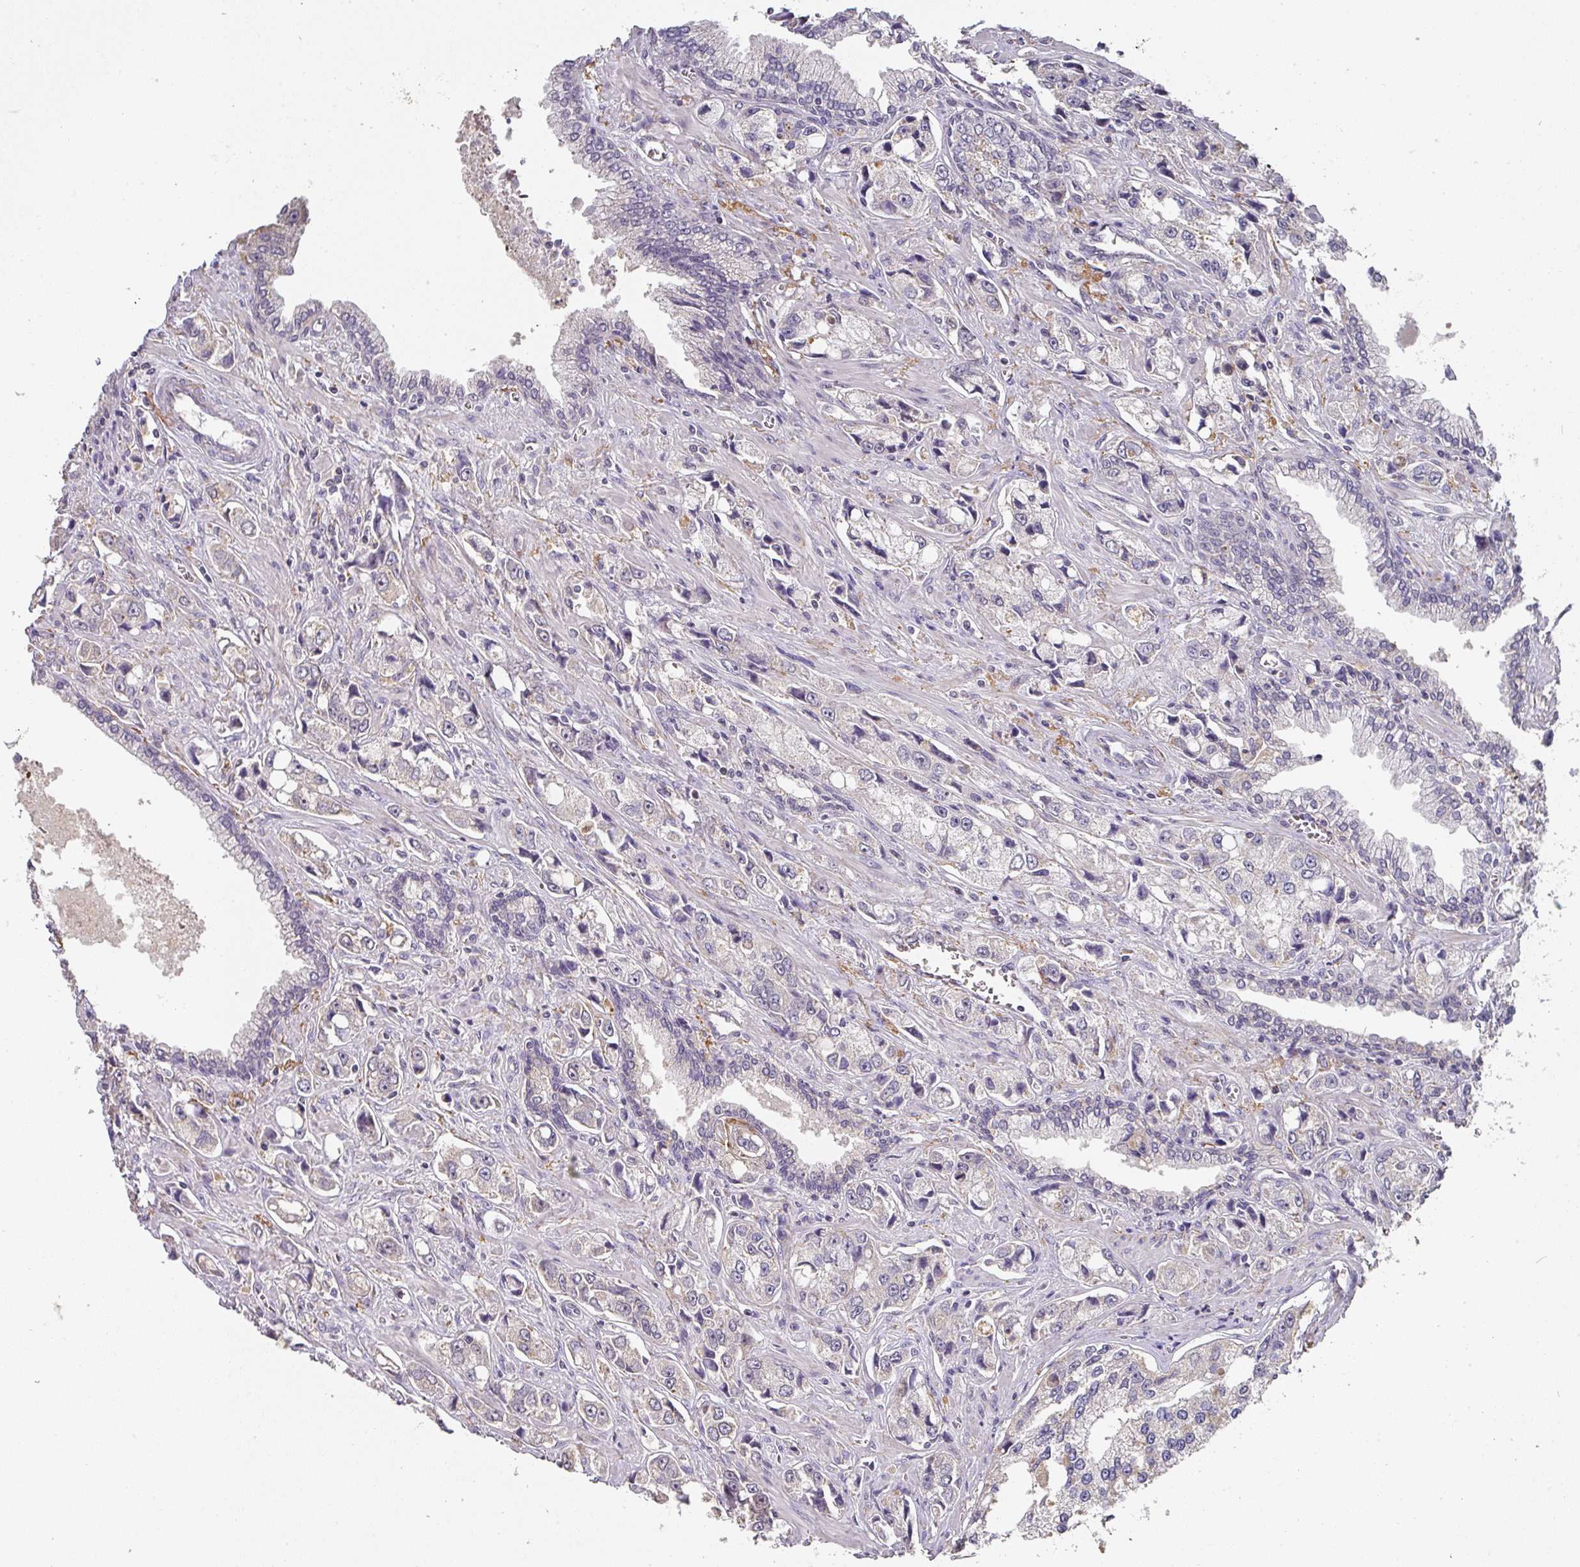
{"staining": {"intensity": "negative", "quantity": "none", "location": "none"}, "tissue": "prostate cancer", "cell_type": "Tumor cells", "image_type": "cancer", "snomed": [{"axis": "morphology", "description": "Adenocarcinoma, High grade"}, {"axis": "topography", "description": "Prostate"}], "caption": "IHC of human prostate high-grade adenocarcinoma displays no staining in tumor cells. (DAB immunohistochemistry (IHC), high magnification).", "gene": "FOXN4", "patient": {"sex": "male", "age": 74}}